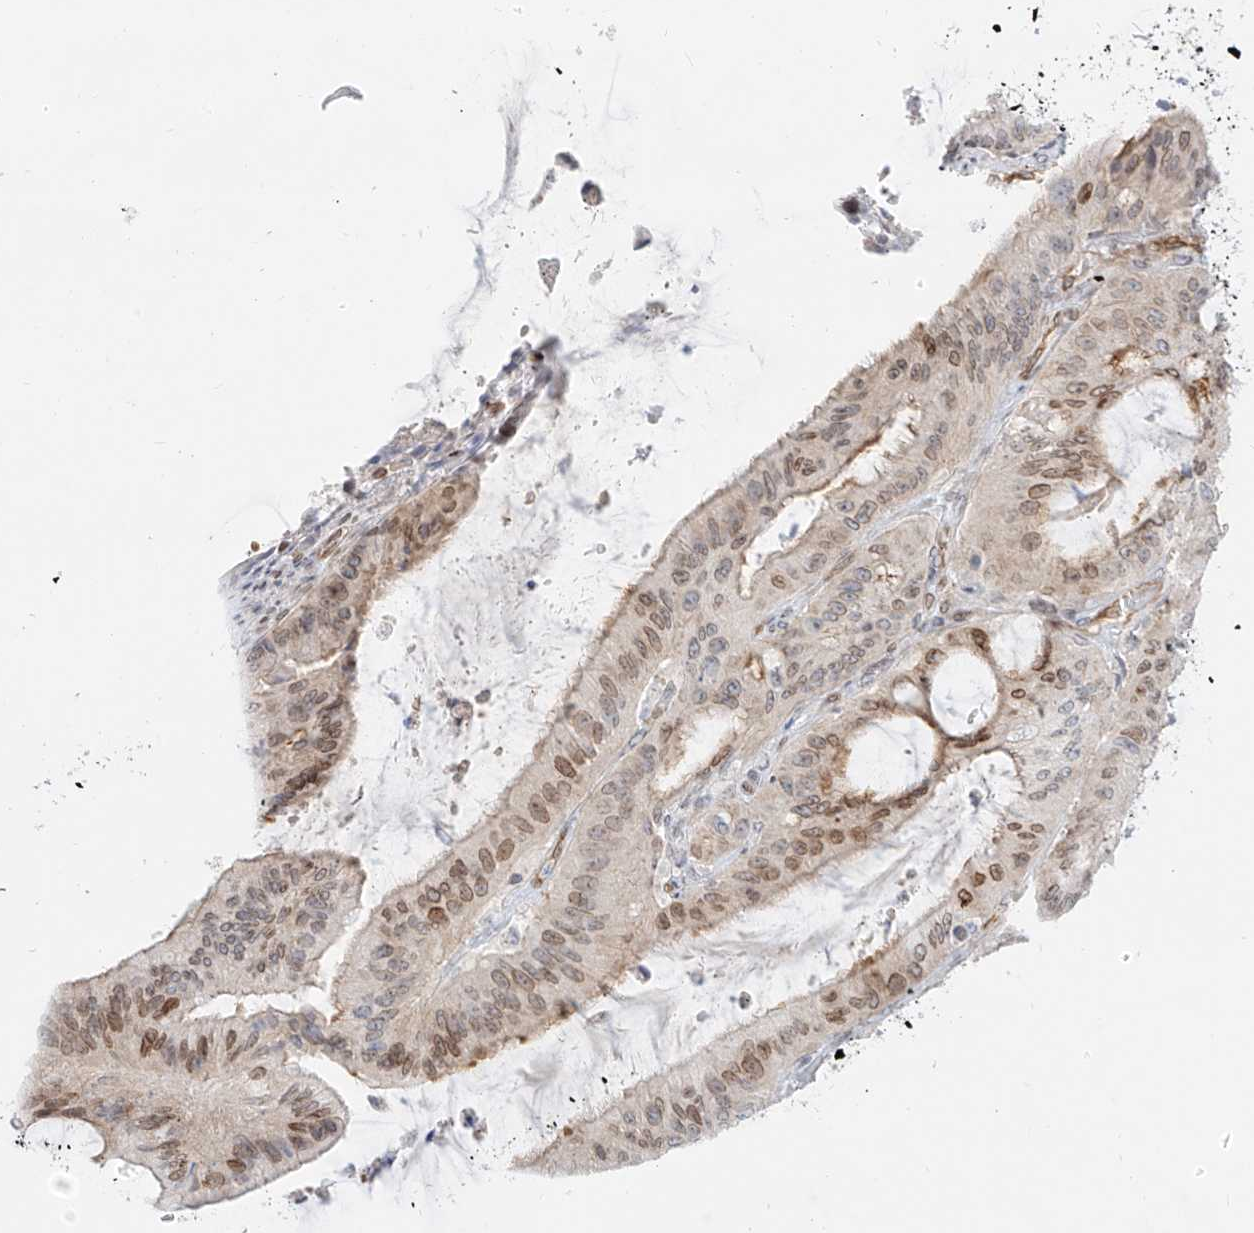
{"staining": {"intensity": "moderate", "quantity": "<25%", "location": "nuclear"}, "tissue": "liver cancer", "cell_type": "Tumor cells", "image_type": "cancer", "snomed": [{"axis": "morphology", "description": "Normal tissue, NOS"}, {"axis": "morphology", "description": "Cholangiocarcinoma"}, {"axis": "topography", "description": "Liver"}, {"axis": "topography", "description": "Peripheral nerve tissue"}], "caption": "Protein staining of liver cancer (cholangiocarcinoma) tissue exhibits moderate nuclear positivity in approximately <25% of tumor cells.", "gene": "NHSL1", "patient": {"sex": "female", "age": 73}}